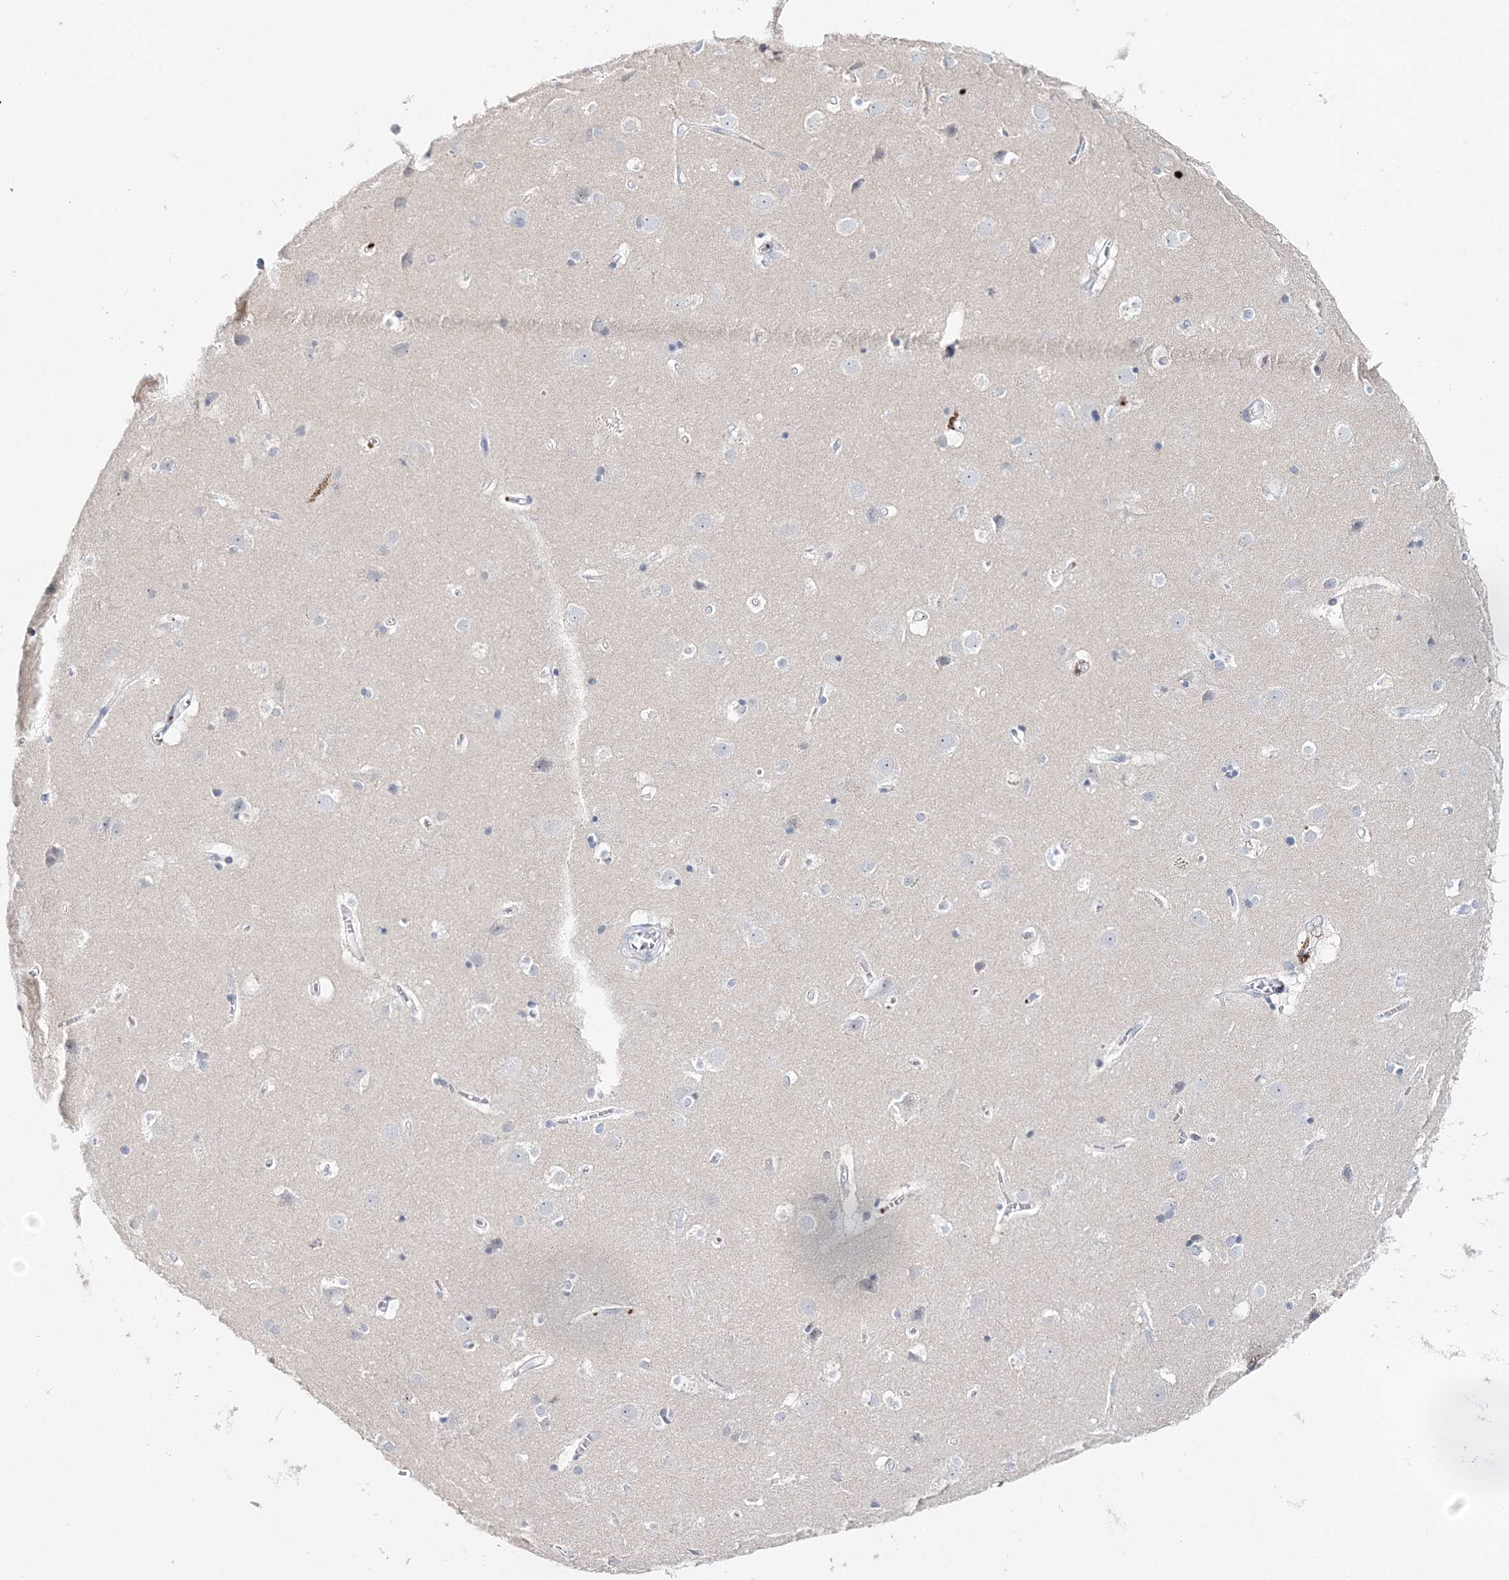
{"staining": {"intensity": "negative", "quantity": "none", "location": "none"}, "tissue": "cerebral cortex", "cell_type": "Endothelial cells", "image_type": "normal", "snomed": [{"axis": "morphology", "description": "Normal tissue, NOS"}, {"axis": "topography", "description": "Cerebral cortex"}], "caption": "Cerebral cortex stained for a protein using IHC displays no positivity endothelial cells.", "gene": "MYOZ2", "patient": {"sex": "male", "age": 54}}